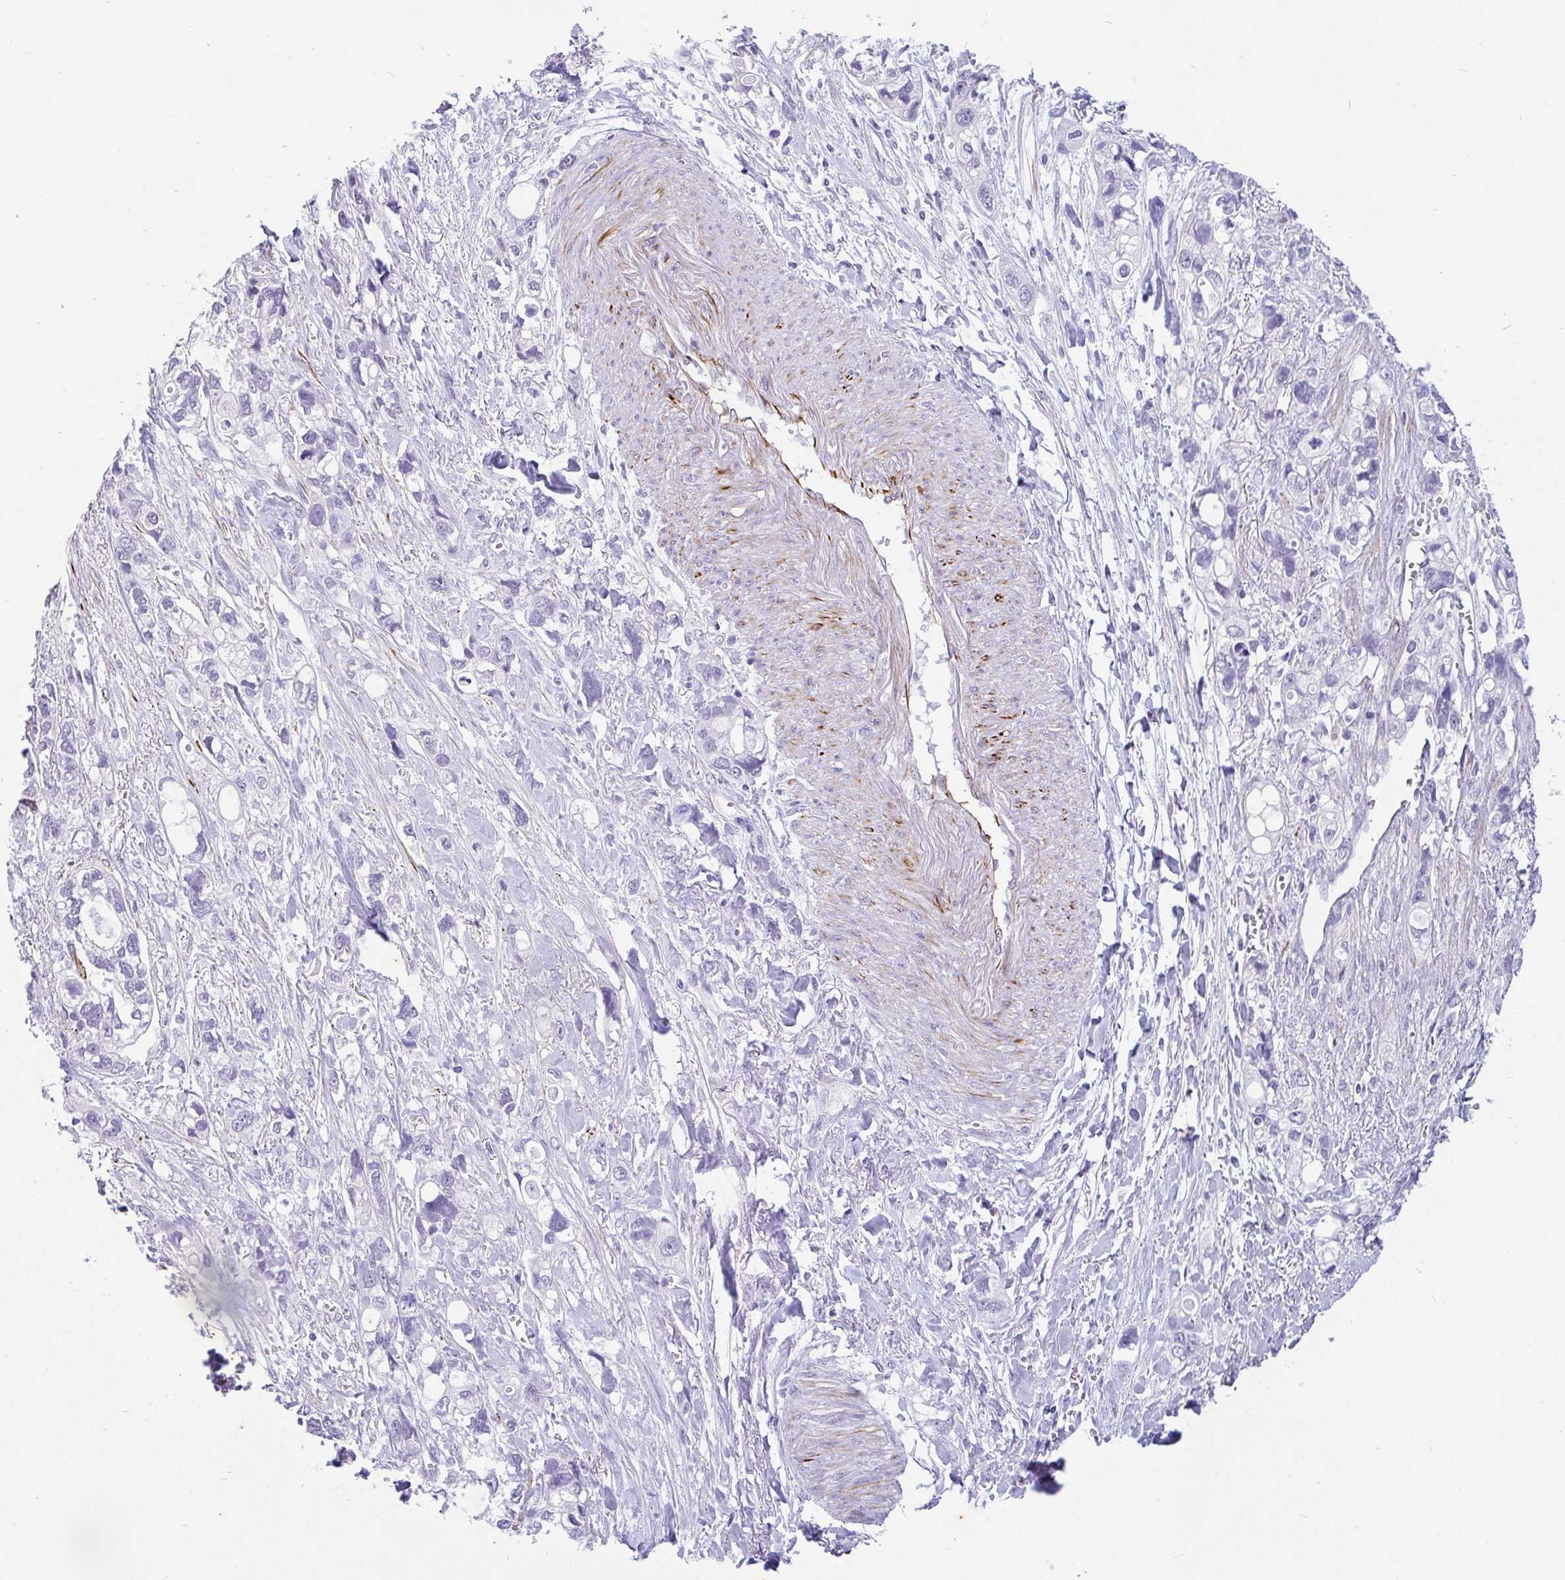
{"staining": {"intensity": "negative", "quantity": "none", "location": "none"}, "tissue": "stomach cancer", "cell_type": "Tumor cells", "image_type": "cancer", "snomed": [{"axis": "morphology", "description": "Adenocarcinoma, NOS"}, {"axis": "topography", "description": "Stomach, upper"}], "caption": "Protein analysis of adenocarcinoma (stomach) reveals no significant expression in tumor cells.", "gene": "EML5", "patient": {"sex": "female", "age": 81}}